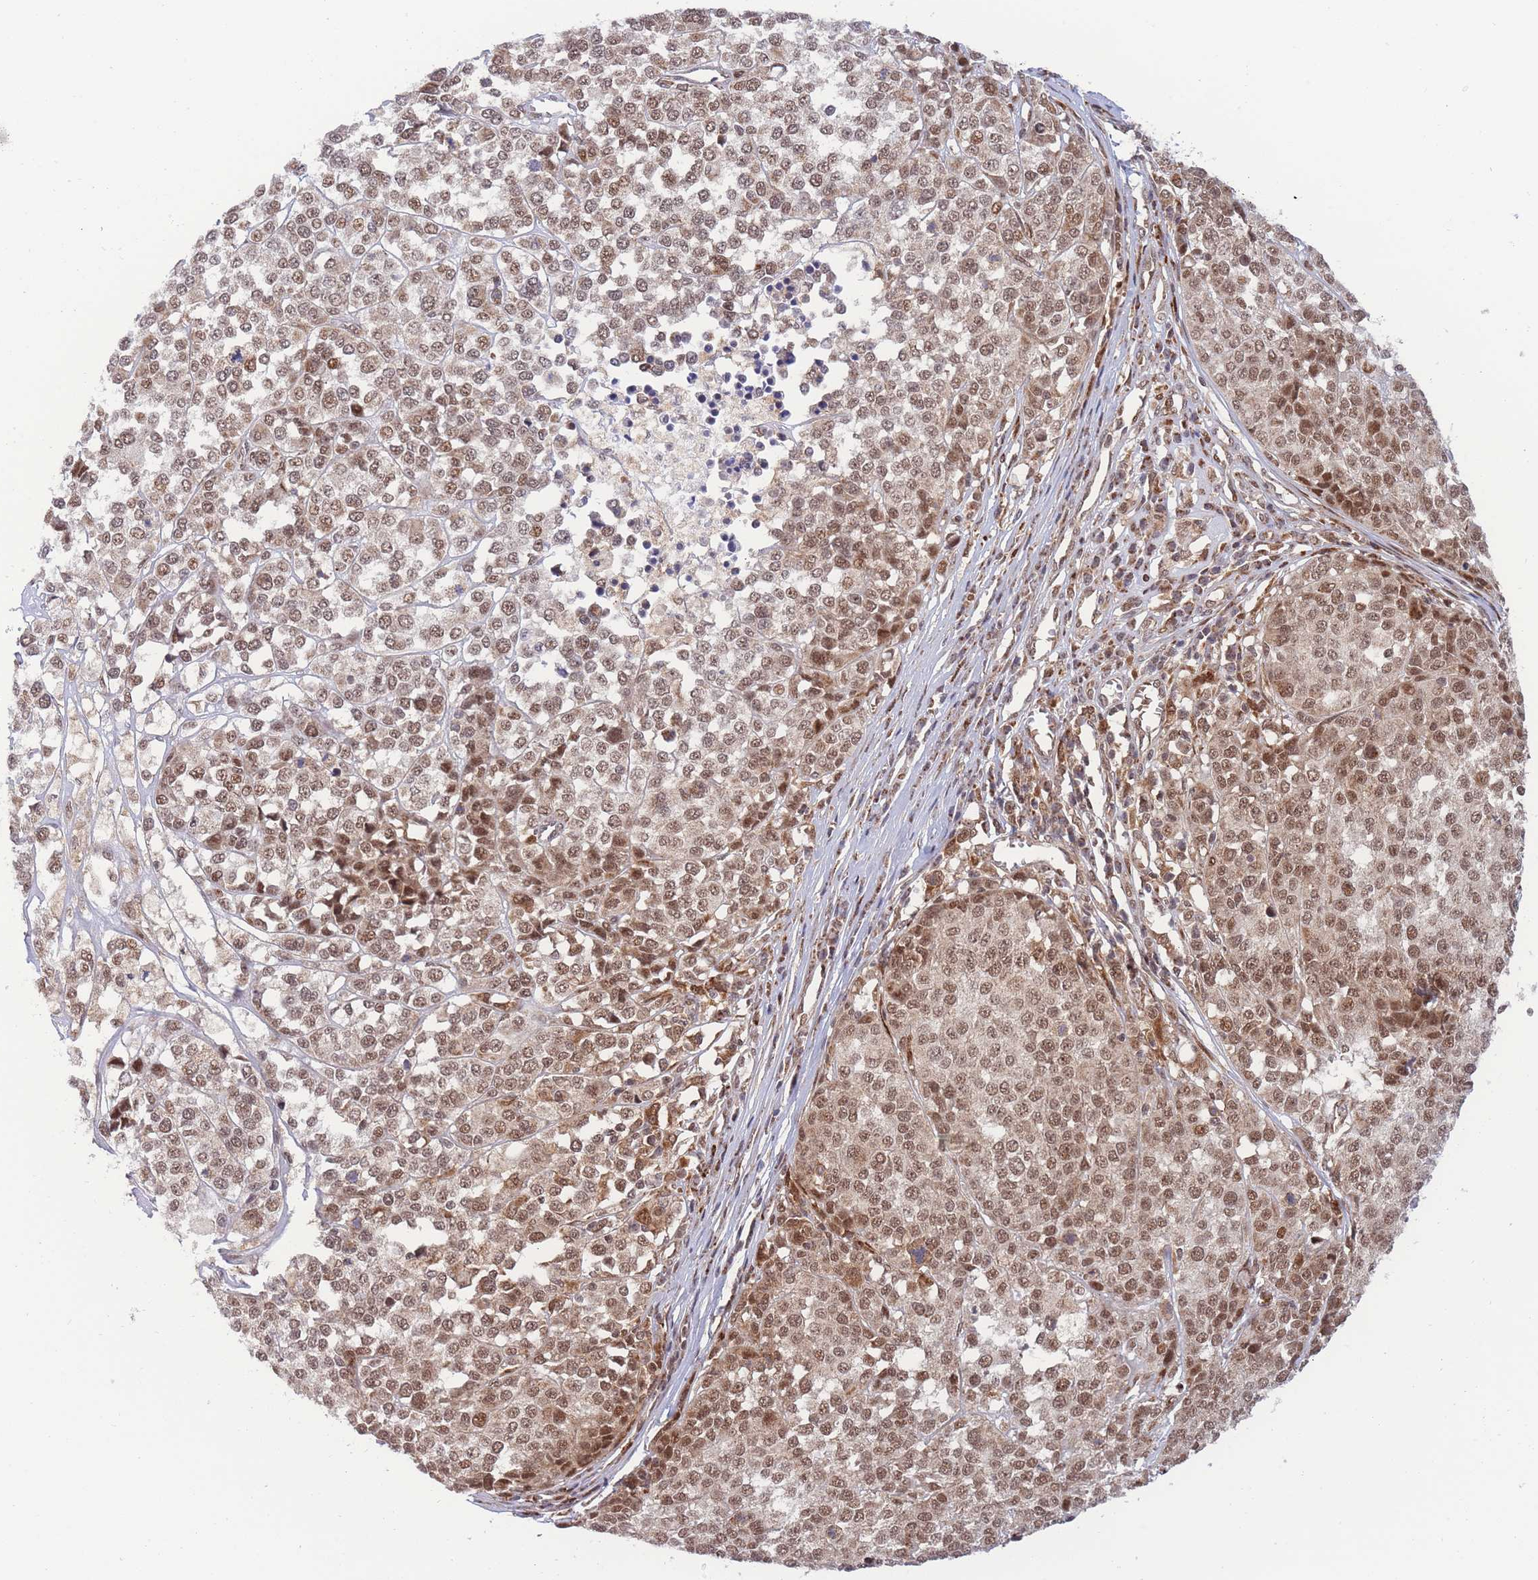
{"staining": {"intensity": "moderate", "quantity": ">75%", "location": "nuclear"}, "tissue": "melanoma", "cell_type": "Tumor cells", "image_type": "cancer", "snomed": [{"axis": "morphology", "description": "Malignant melanoma, Metastatic site"}, {"axis": "topography", "description": "Lymph node"}], "caption": "The image demonstrates staining of melanoma, revealing moderate nuclear protein expression (brown color) within tumor cells. Immunohistochemistry stains the protein in brown and the nuclei are stained blue.", "gene": "BOD1L1", "patient": {"sex": "male", "age": 44}}